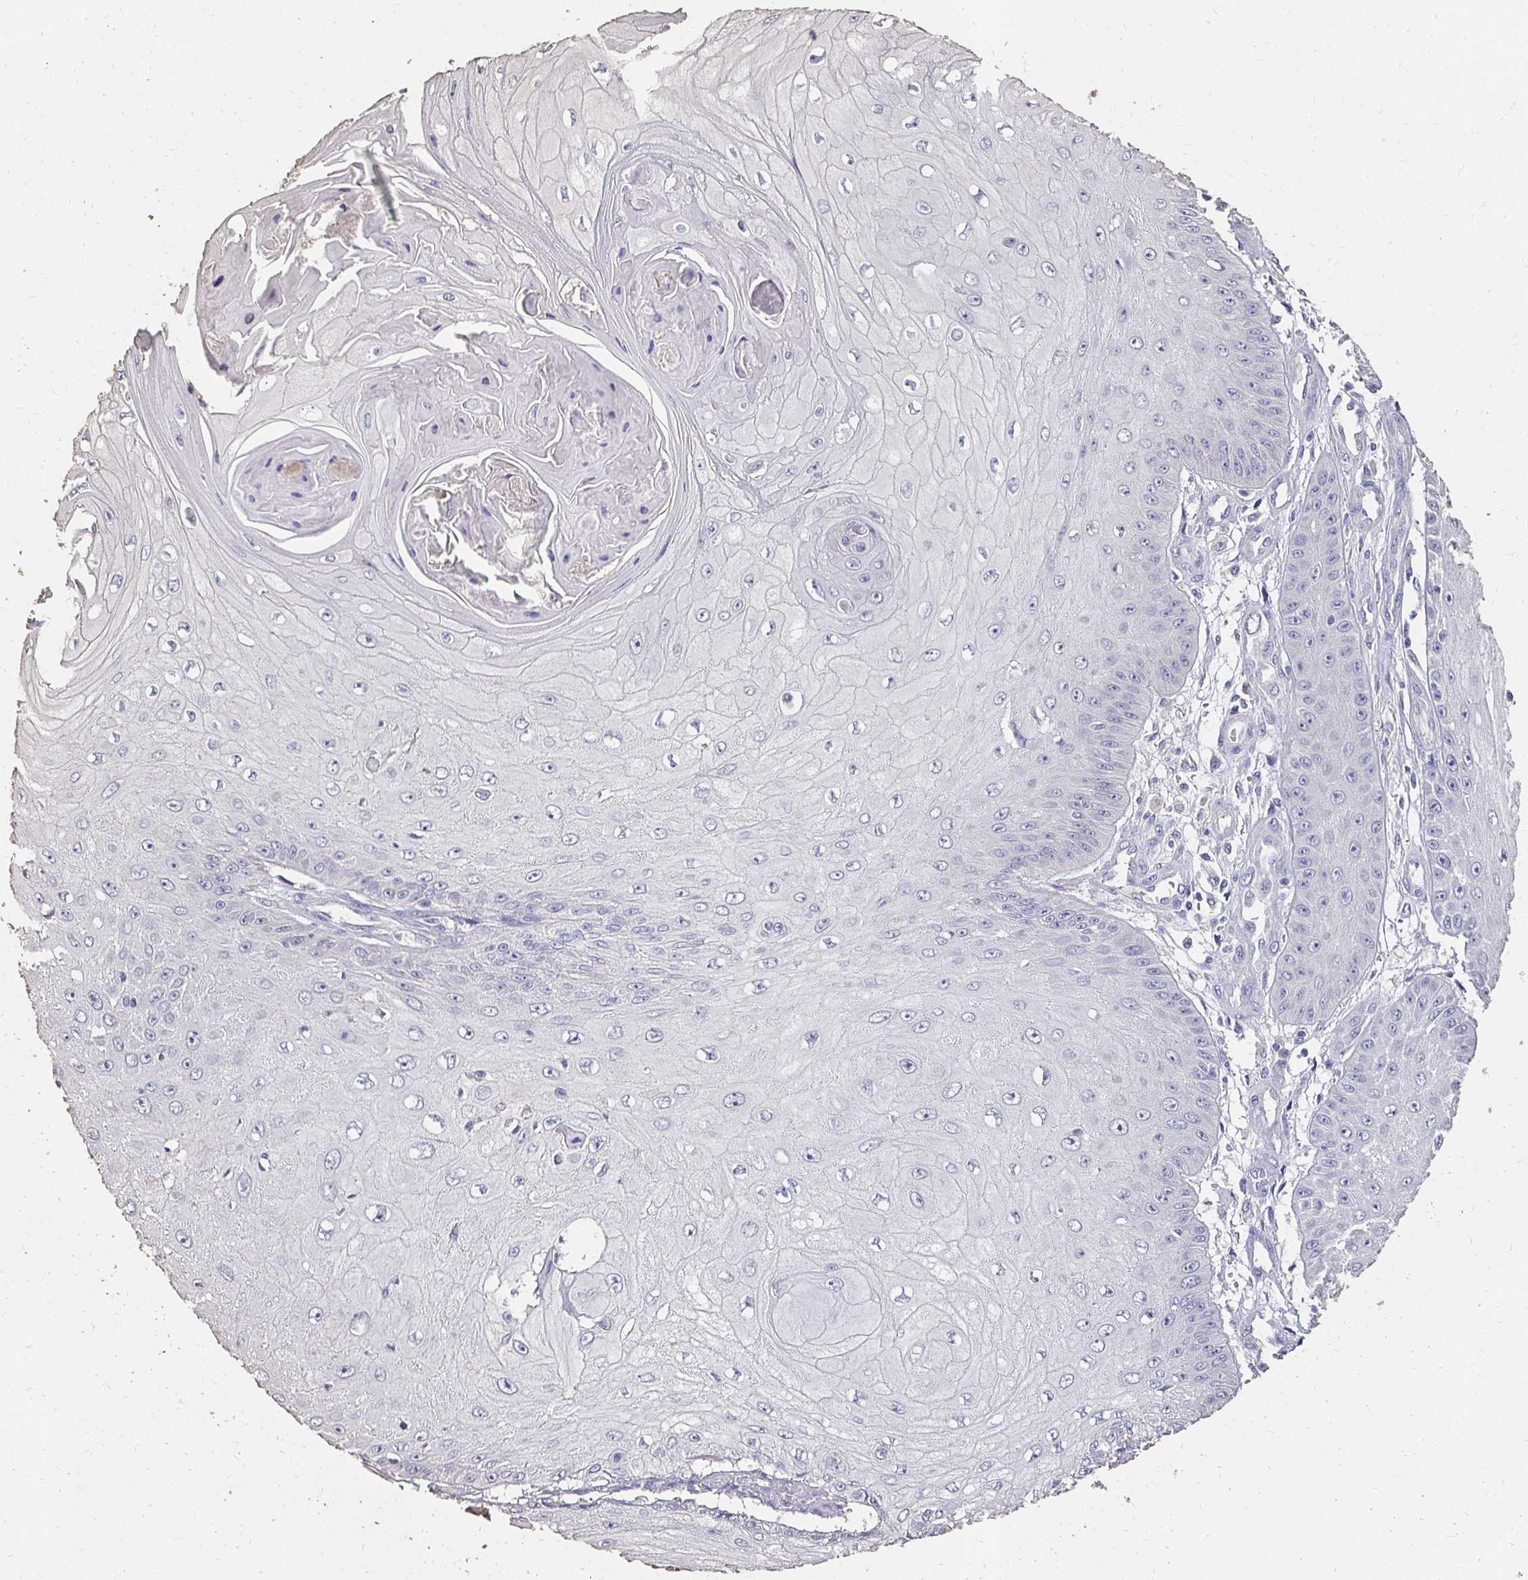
{"staining": {"intensity": "negative", "quantity": "none", "location": "none"}, "tissue": "skin cancer", "cell_type": "Tumor cells", "image_type": "cancer", "snomed": [{"axis": "morphology", "description": "Squamous cell carcinoma, NOS"}, {"axis": "topography", "description": "Skin"}], "caption": "Immunohistochemical staining of human skin cancer demonstrates no significant staining in tumor cells.", "gene": "UGT1A6", "patient": {"sex": "male", "age": 70}}